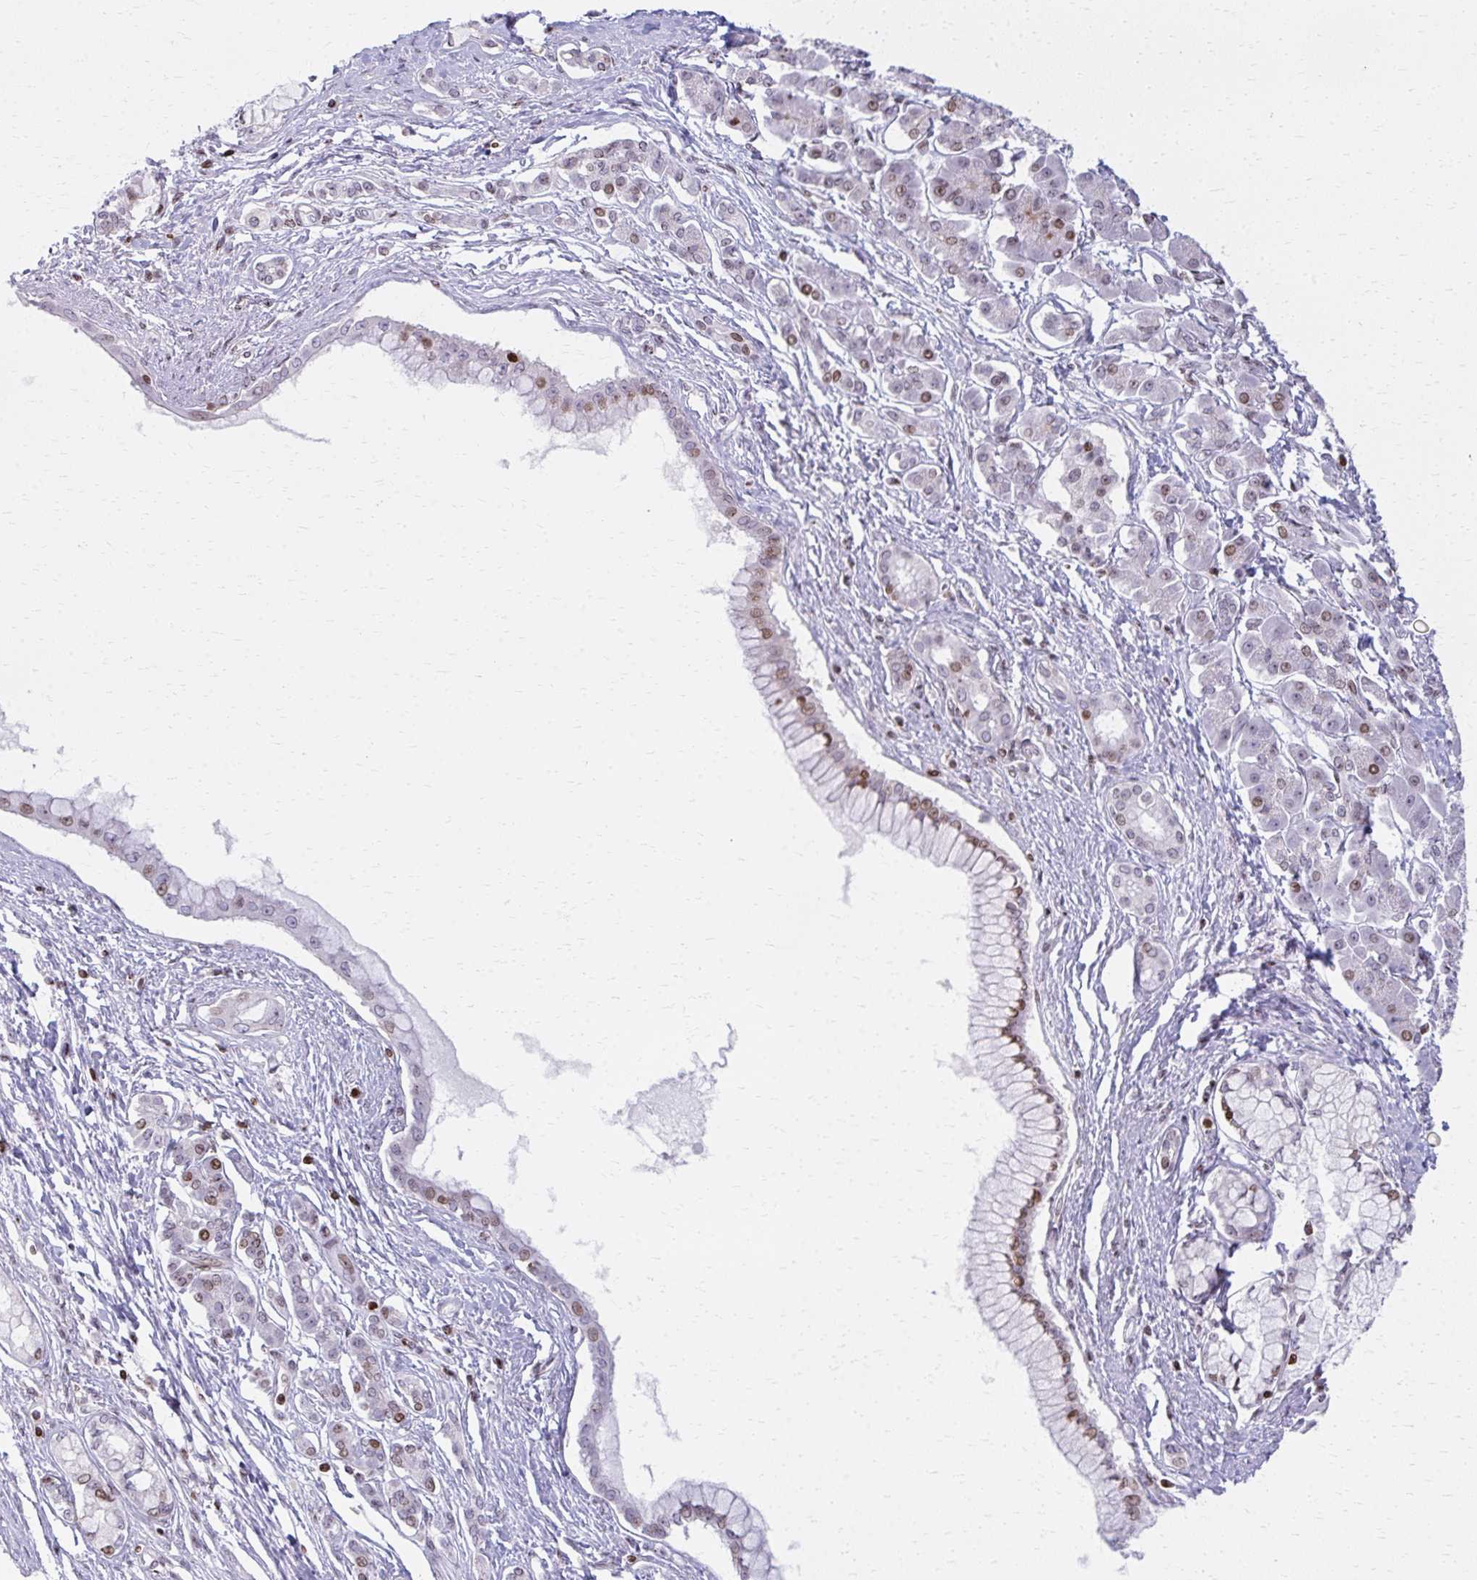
{"staining": {"intensity": "moderate", "quantity": "25%-75%", "location": "nuclear"}, "tissue": "pancreatic cancer", "cell_type": "Tumor cells", "image_type": "cancer", "snomed": [{"axis": "morphology", "description": "Adenocarcinoma, NOS"}, {"axis": "topography", "description": "Pancreas"}], "caption": "The micrograph demonstrates staining of pancreatic cancer, revealing moderate nuclear protein staining (brown color) within tumor cells. (DAB (3,3'-diaminobenzidine) IHC, brown staining for protein, blue staining for nuclei).", "gene": "AP5M1", "patient": {"sex": "male", "age": 70}}